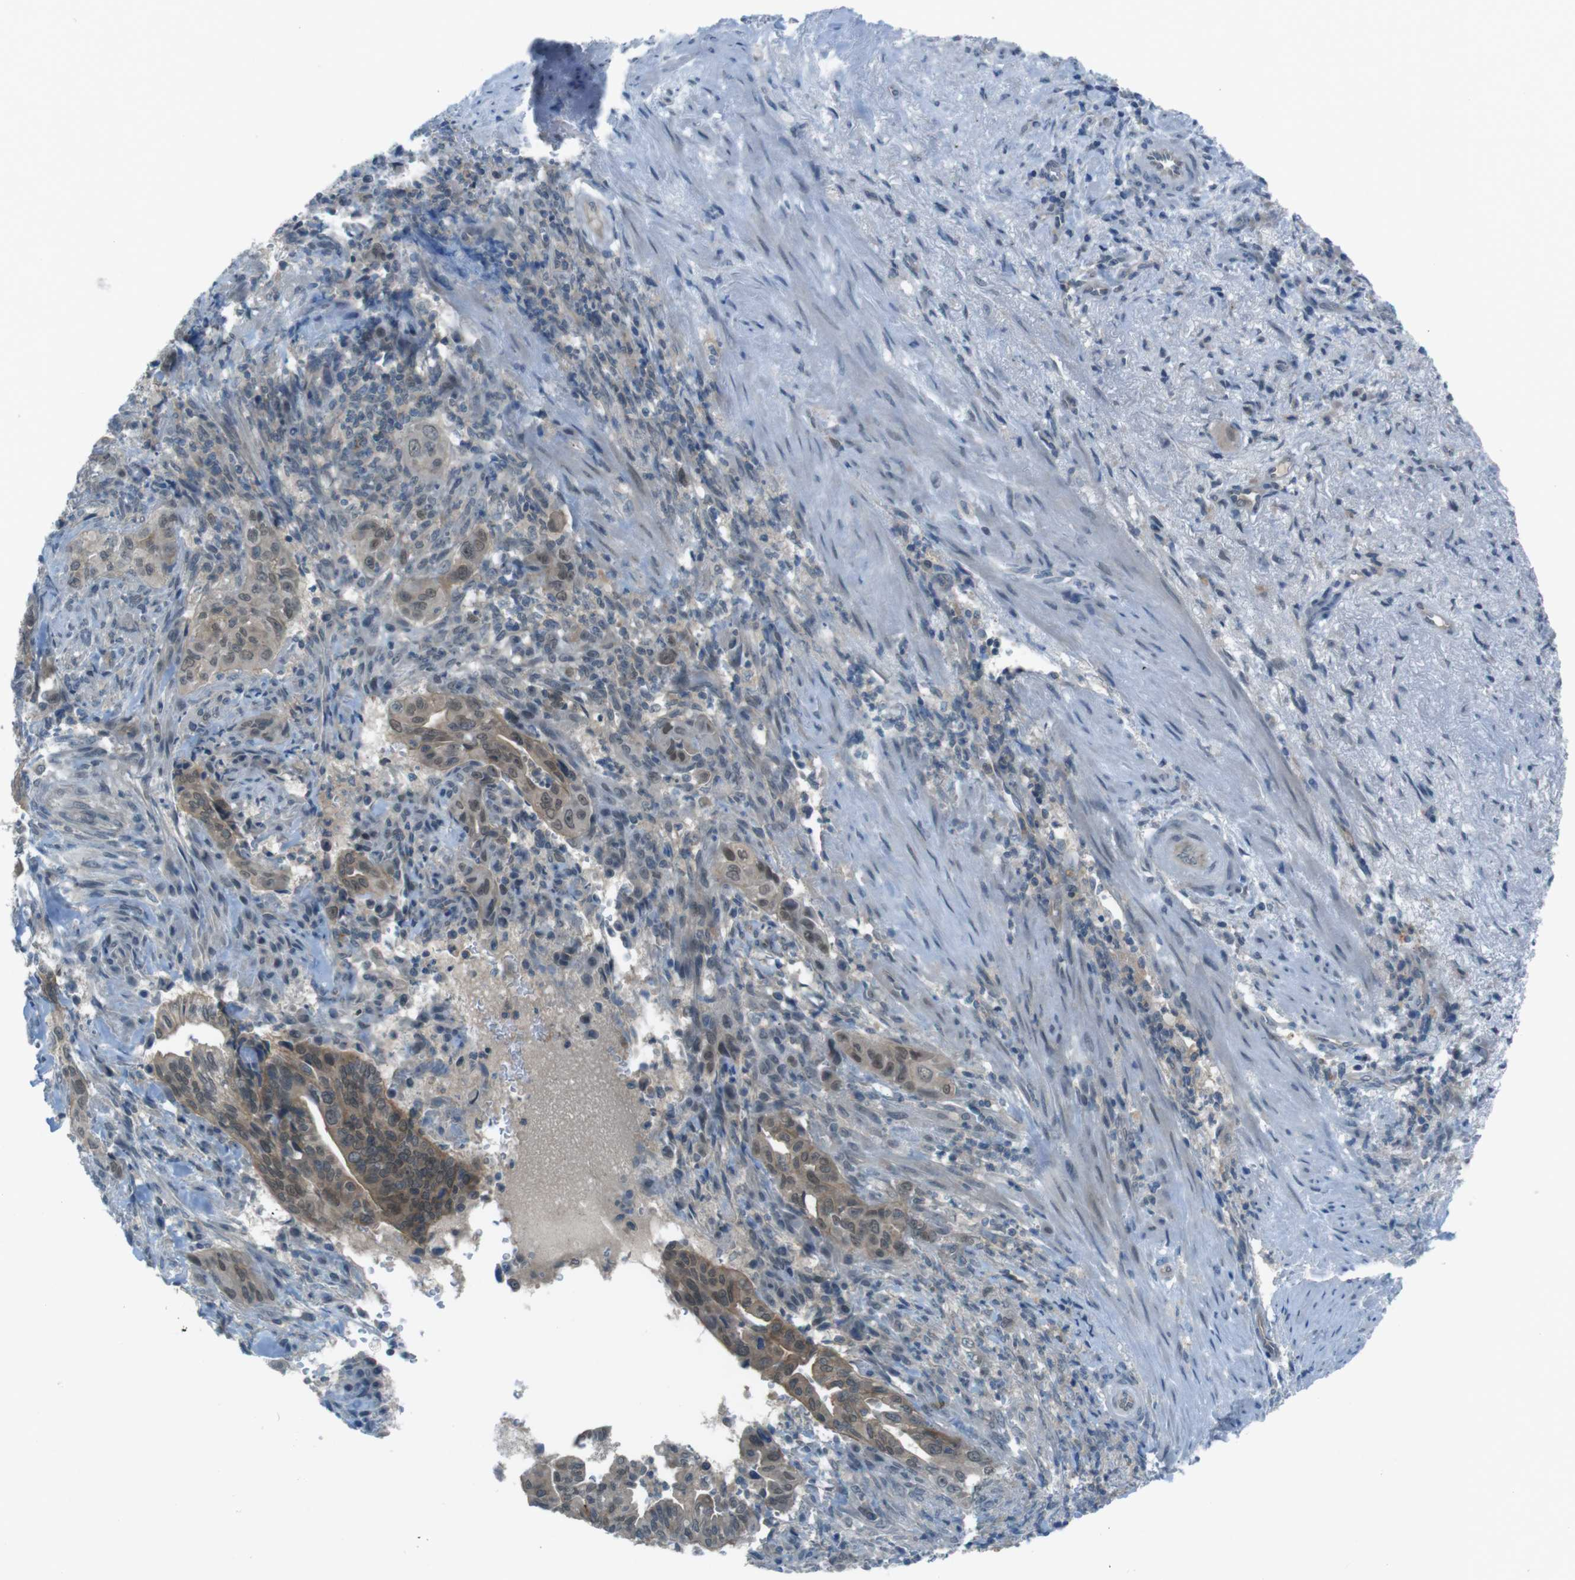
{"staining": {"intensity": "moderate", "quantity": ">75%", "location": "cytoplasmic/membranous,nuclear"}, "tissue": "liver cancer", "cell_type": "Tumor cells", "image_type": "cancer", "snomed": [{"axis": "morphology", "description": "Cholangiocarcinoma"}, {"axis": "topography", "description": "Liver"}], "caption": "High-magnification brightfield microscopy of liver cancer (cholangiocarcinoma) stained with DAB (3,3'-diaminobenzidine) (brown) and counterstained with hematoxylin (blue). tumor cells exhibit moderate cytoplasmic/membranous and nuclear expression is appreciated in approximately>75% of cells.", "gene": "ZDHHC20", "patient": {"sex": "female", "age": 67}}